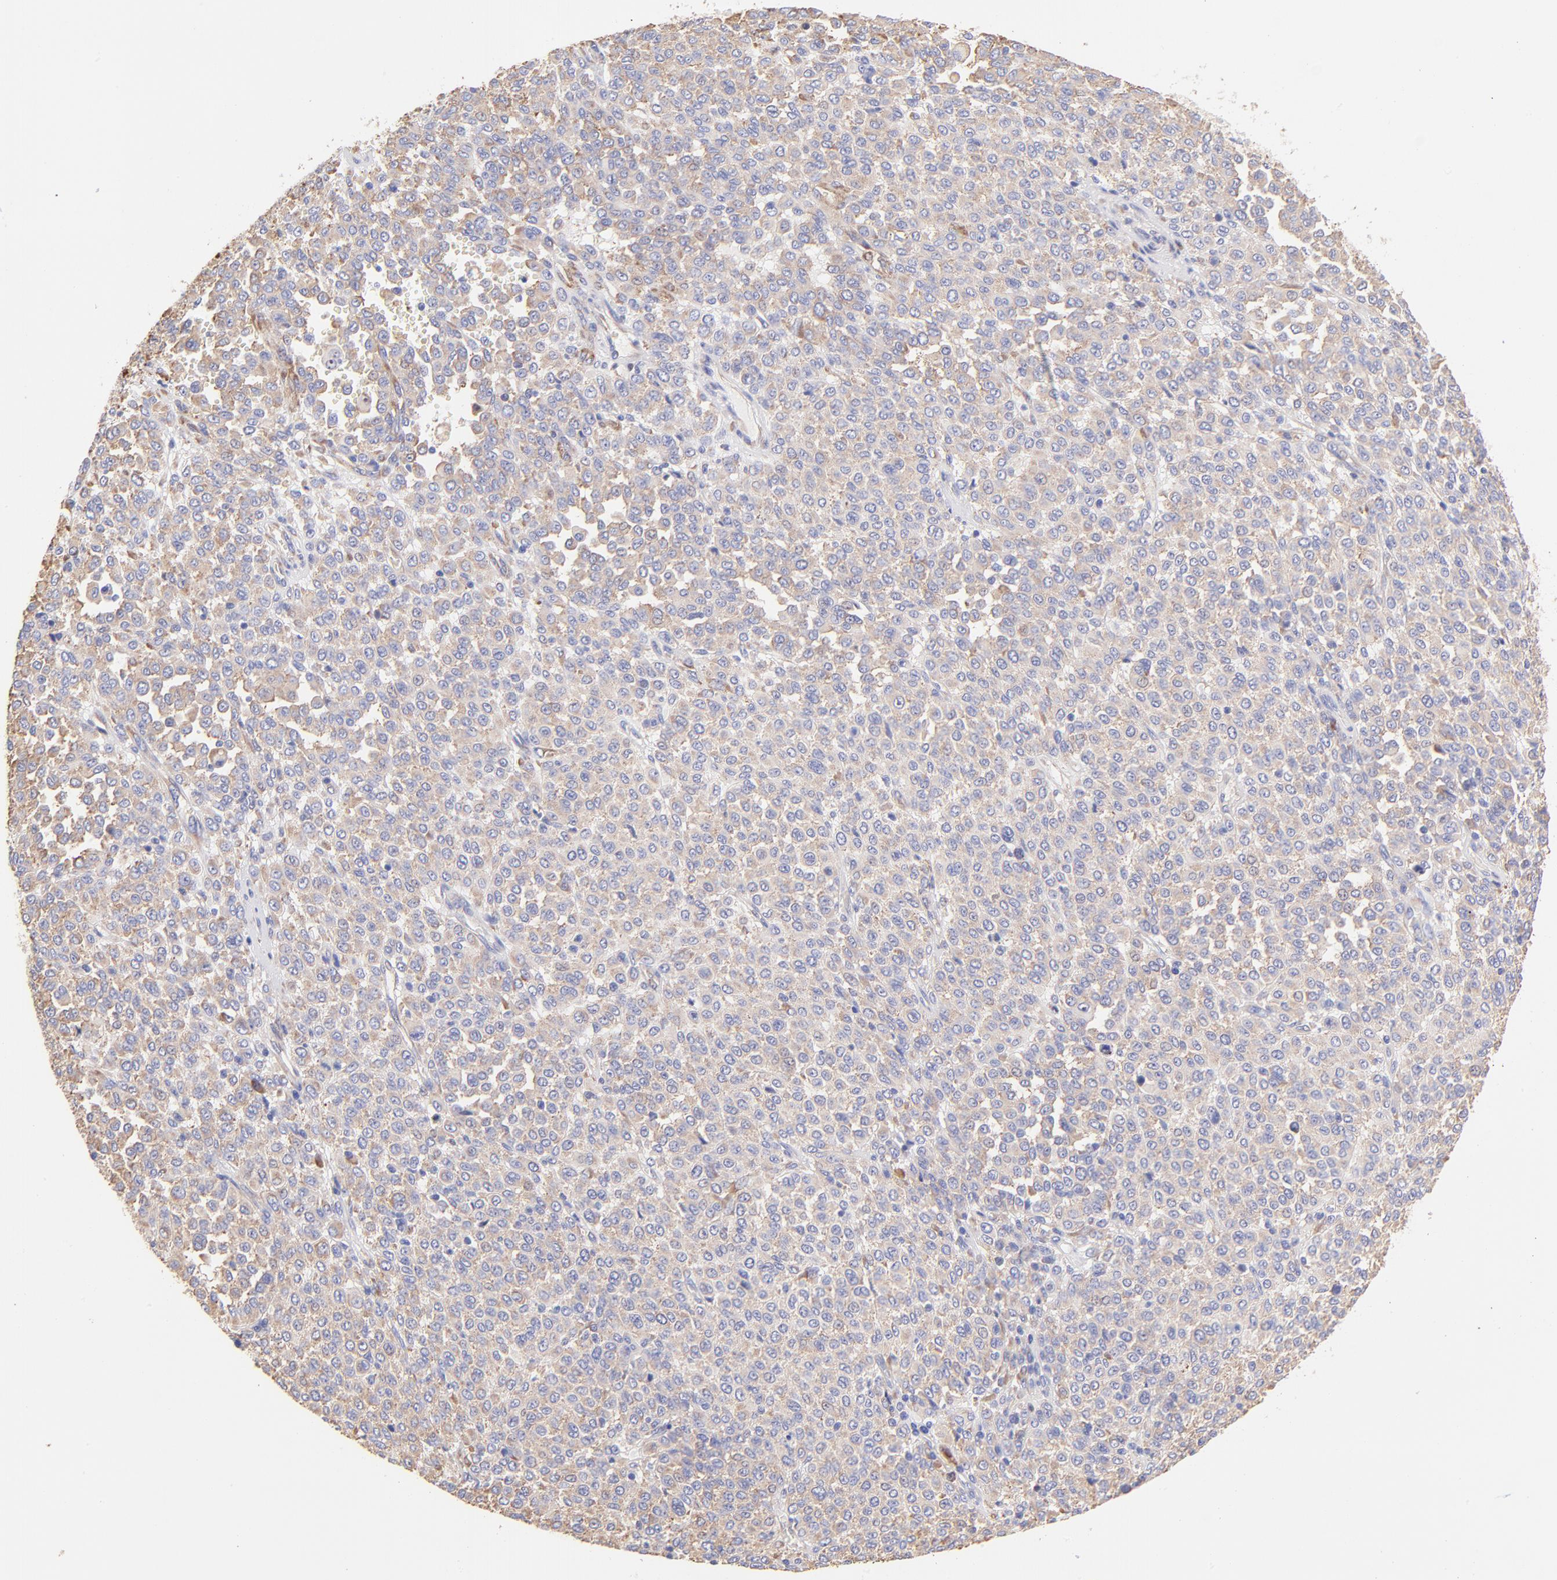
{"staining": {"intensity": "moderate", "quantity": ">75%", "location": "cytoplasmic/membranous"}, "tissue": "melanoma", "cell_type": "Tumor cells", "image_type": "cancer", "snomed": [{"axis": "morphology", "description": "Malignant melanoma, Metastatic site"}, {"axis": "topography", "description": "Pancreas"}], "caption": "This is an image of immunohistochemistry staining of melanoma, which shows moderate positivity in the cytoplasmic/membranous of tumor cells.", "gene": "RPL30", "patient": {"sex": "female", "age": 30}}